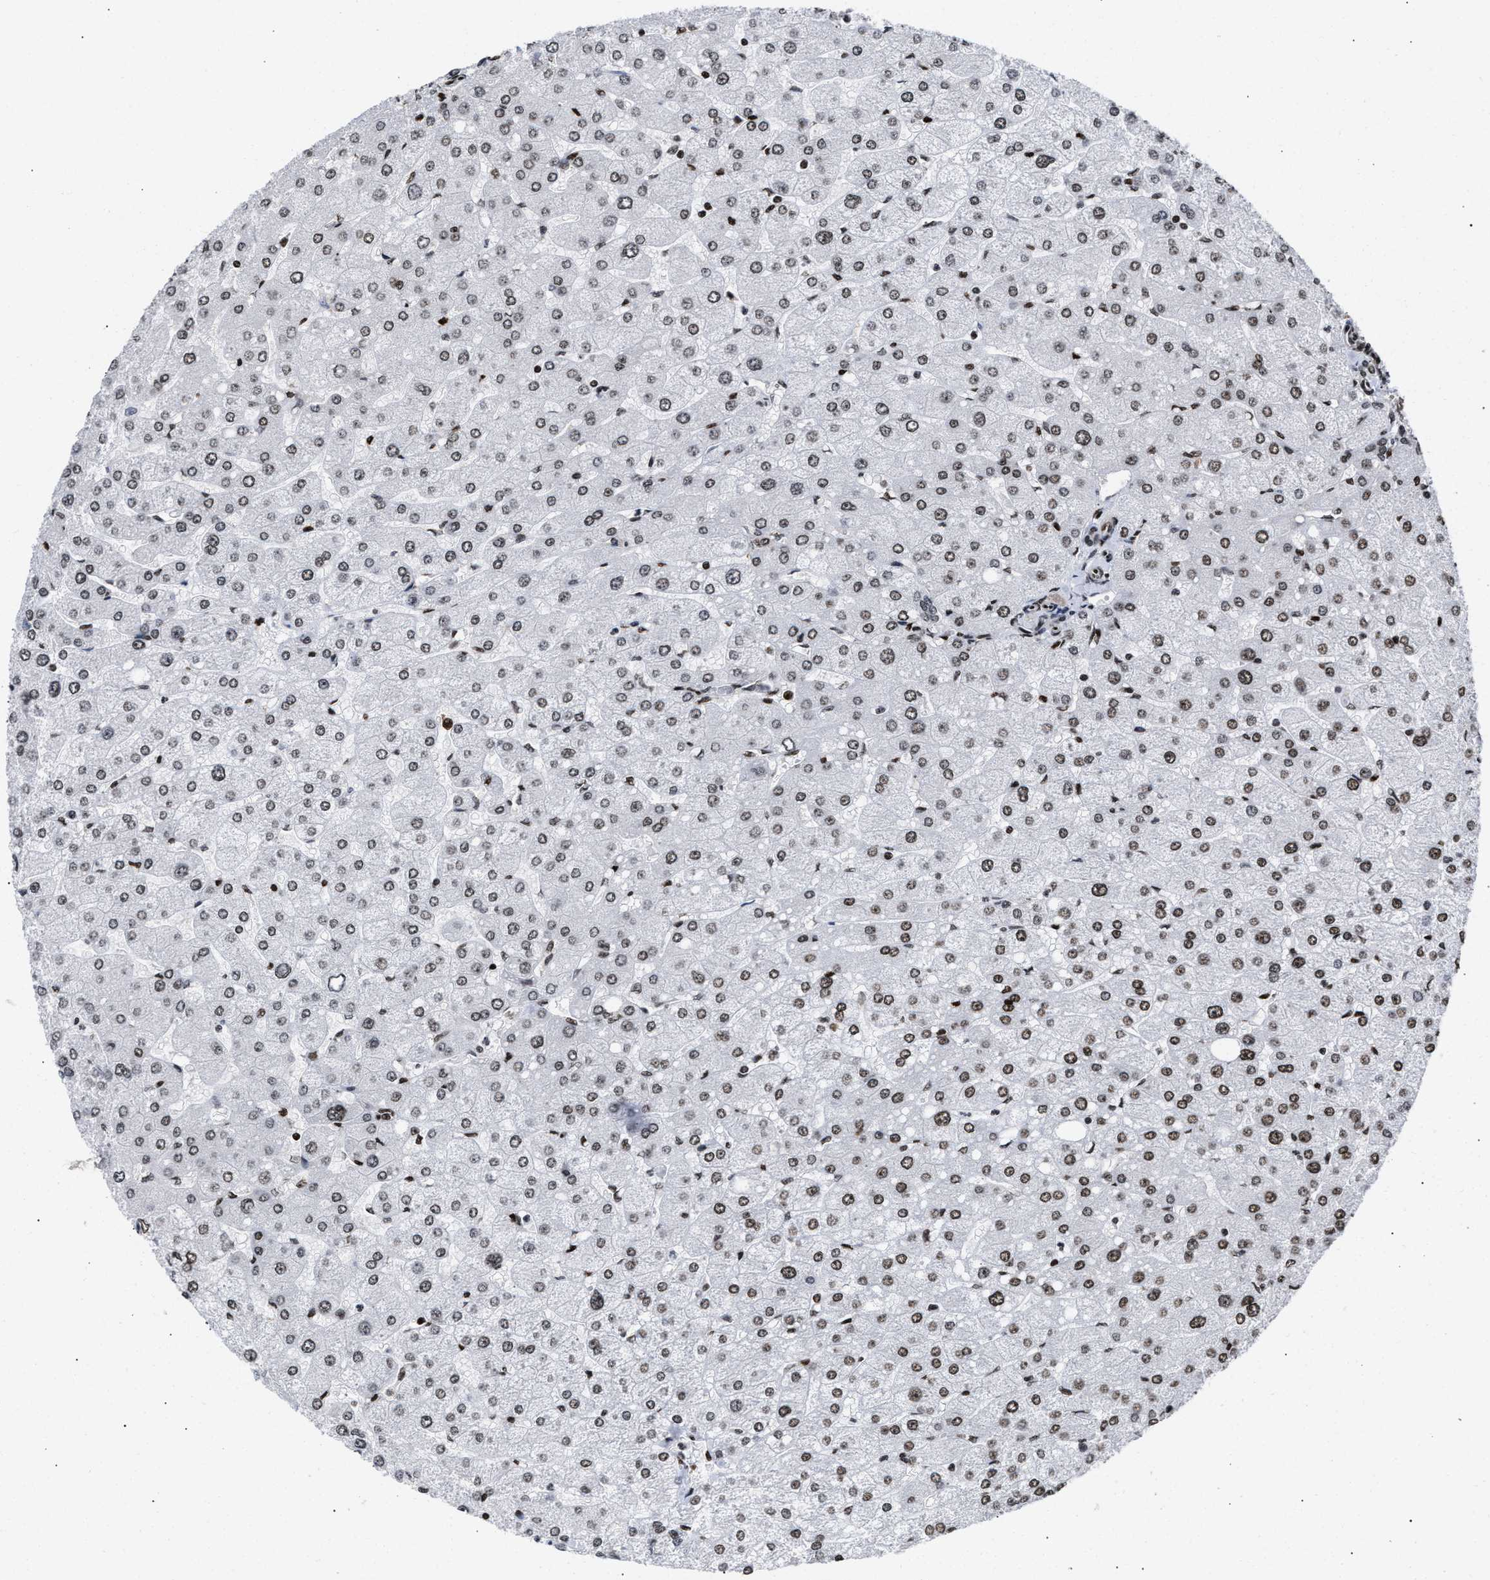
{"staining": {"intensity": "strong", "quantity": ">75%", "location": "nuclear"}, "tissue": "liver", "cell_type": "Cholangiocytes", "image_type": "normal", "snomed": [{"axis": "morphology", "description": "Normal tissue, NOS"}, {"axis": "topography", "description": "Liver"}], "caption": "Protein analysis of normal liver reveals strong nuclear positivity in about >75% of cholangiocytes. The staining is performed using DAB brown chromogen to label protein expression. The nuclei are counter-stained blue using hematoxylin.", "gene": "PSIP1", "patient": {"sex": "male", "age": 55}}